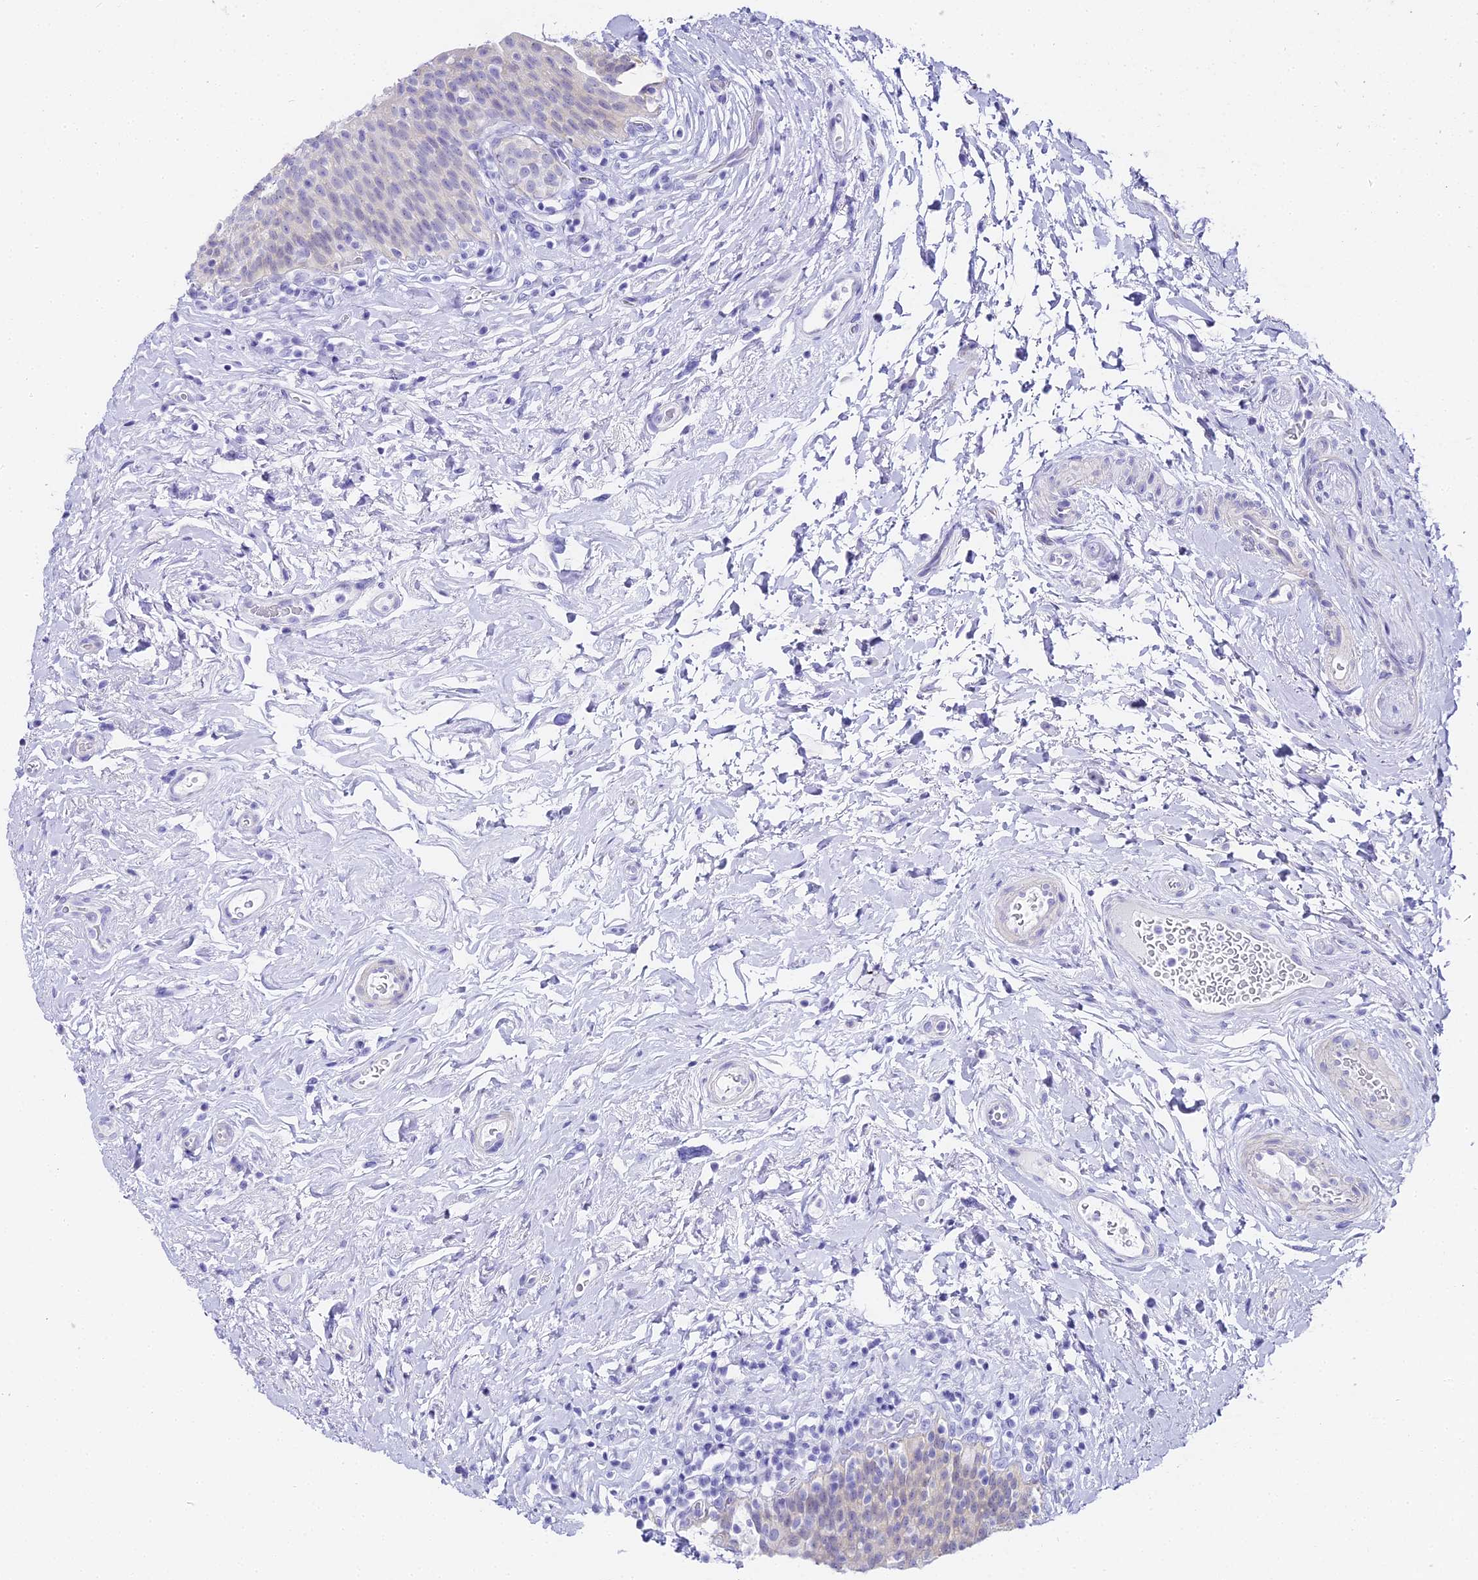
{"staining": {"intensity": "negative", "quantity": "none", "location": "none"}, "tissue": "urinary bladder", "cell_type": "Urothelial cells", "image_type": "normal", "snomed": [{"axis": "morphology", "description": "Normal tissue, NOS"}, {"axis": "topography", "description": "Urinary bladder"}], "caption": "DAB immunohistochemical staining of unremarkable human urinary bladder demonstrates no significant staining in urothelial cells. (Stains: DAB (3,3'-diaminobenzidine) IHC with hematoxylin counter stain, Microscopy: brightfield microscopy at high magnification).", "gene": "ABHD14A", "patient": {"sex": "male", "age": 83}}